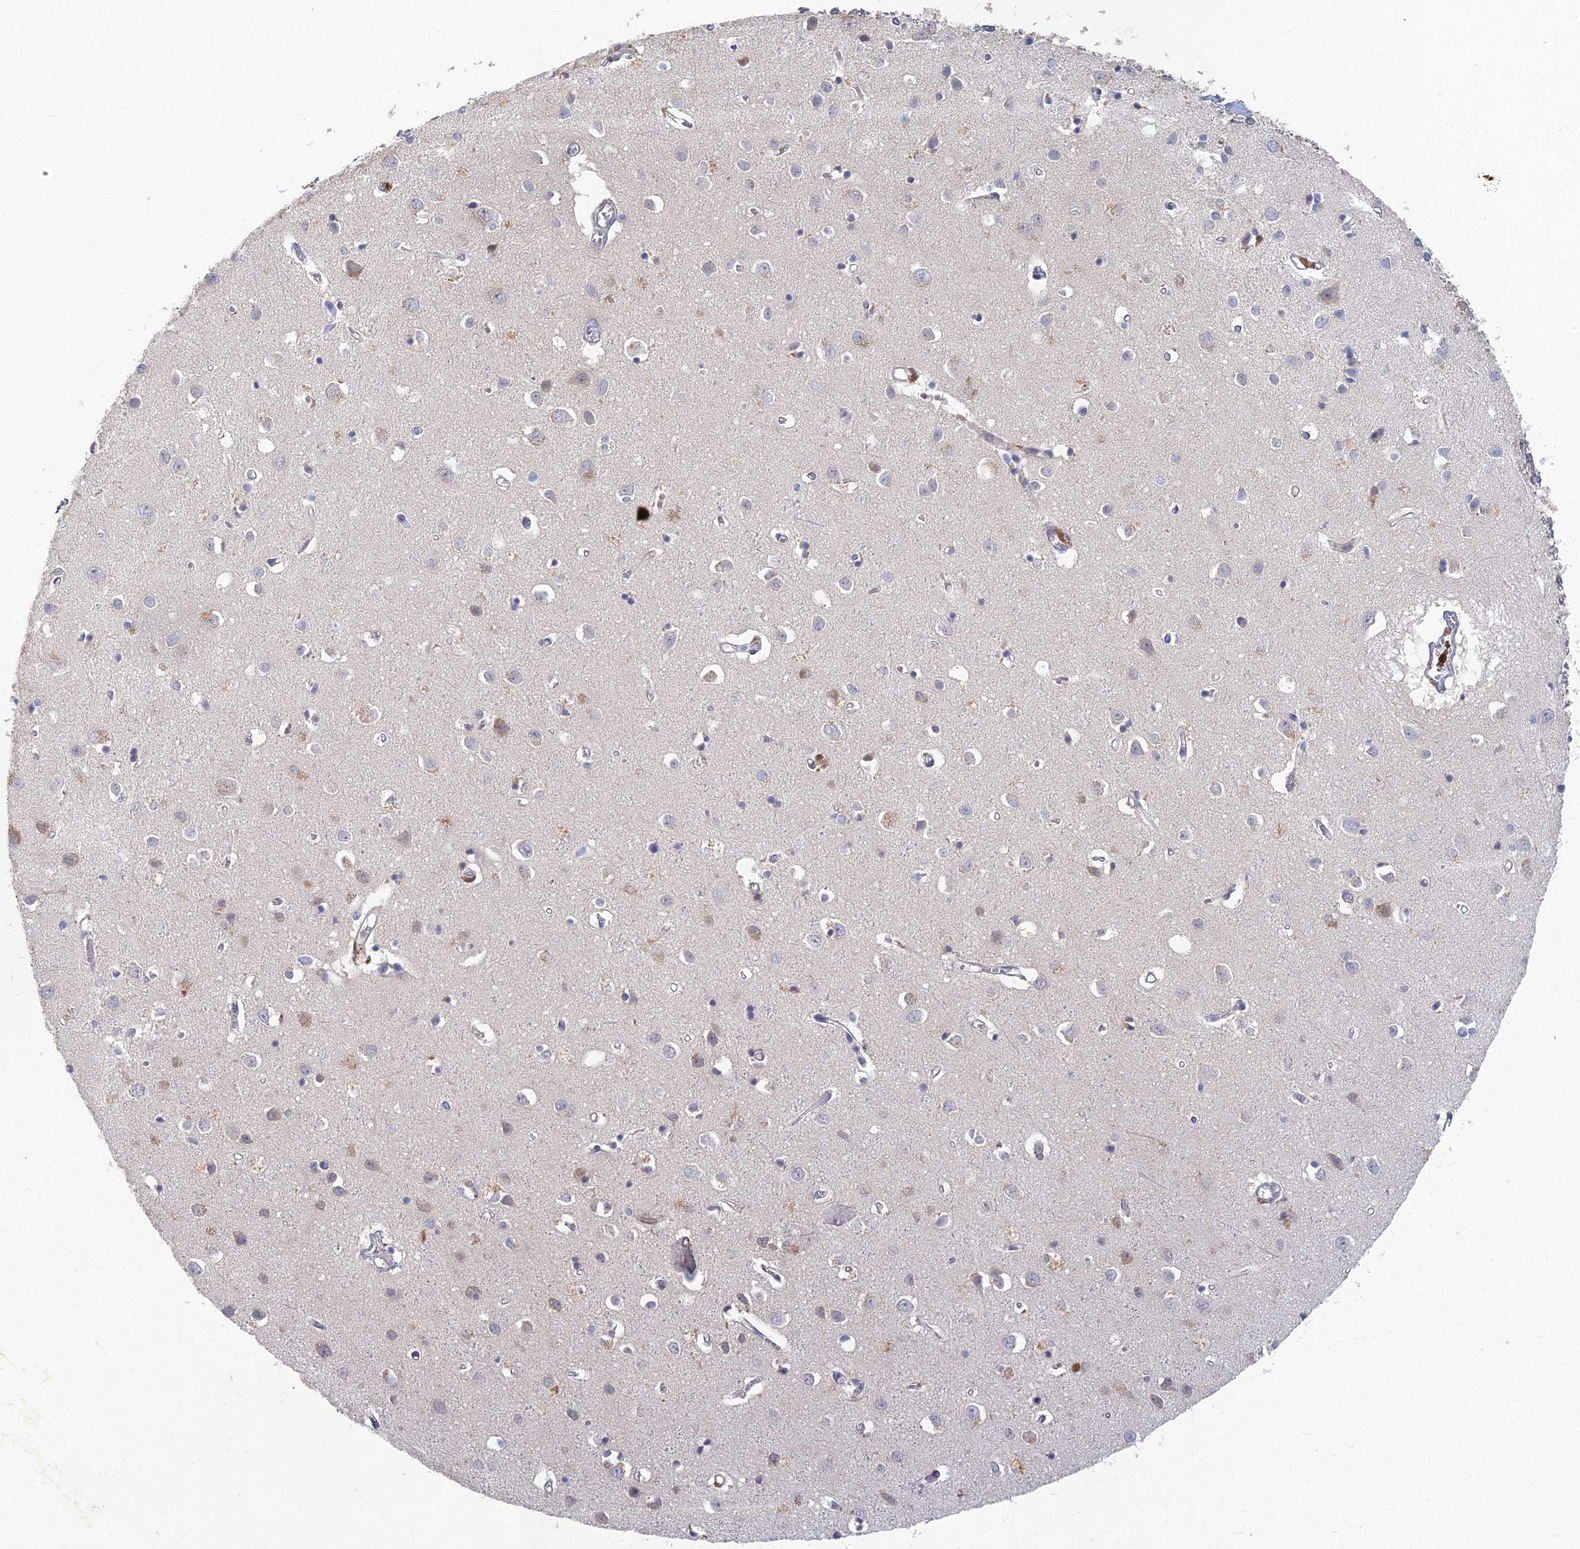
{"staining": {"intensity": "weak", "quantity": "25%-75%", "location": "cytoplasmic/membranous"}, "tissue": "cerebral cortex", "cell_type": "Endothelial cells", "image_type": "normal", "snomed": [{"axis": "morphology", "description": "Normal tissue, NOS"}, {"axis": "topography", "description": "Cerebral cortex"}], "caption": "Human cerebral cortex stained with a brown dye shows weak cytoplasmic/membranous positive positivity in approximately 25%-75% of endothelial cells.", "gene": "GNA15", "patient": {"sex": "female", "age": 64}}